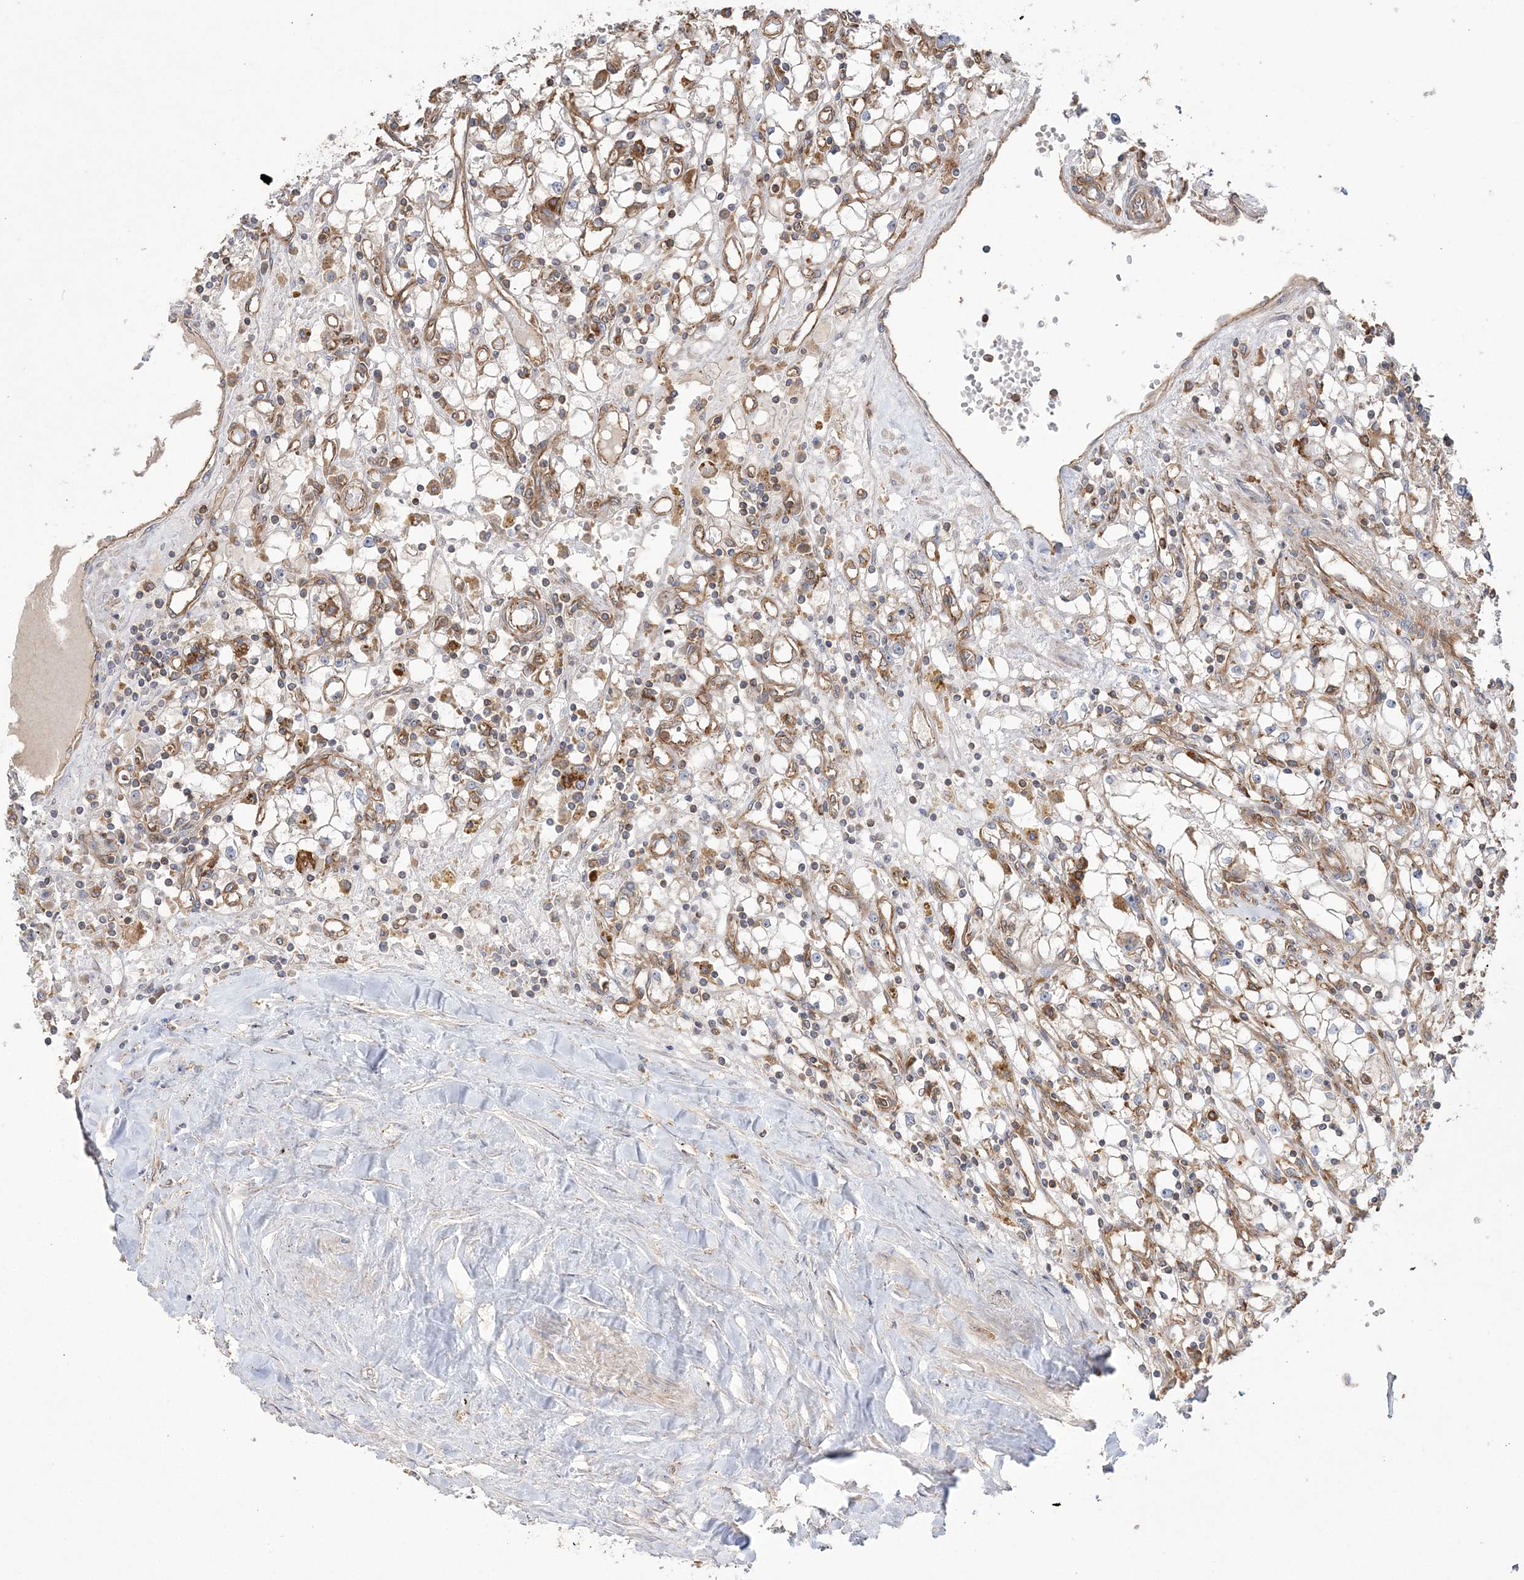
{"staining": {"intensity": "negative", "quantity": "none", "location": "none"}, "tissue": "renal cancer", "cell_type": "Tumor cells", "image_type": "cancer", "snomed": [{"axis": "morphology", "description": "Adenocarcinoma, NOS"}, {"axis": "topography", "description": "Kidney"}], "caption": "Photomicrograph shows no significant protein expression in tumor cells of renal adenocarcinoma.", "gene": "TBC1D5", "patient": {"sex": "male", "age": 56}}